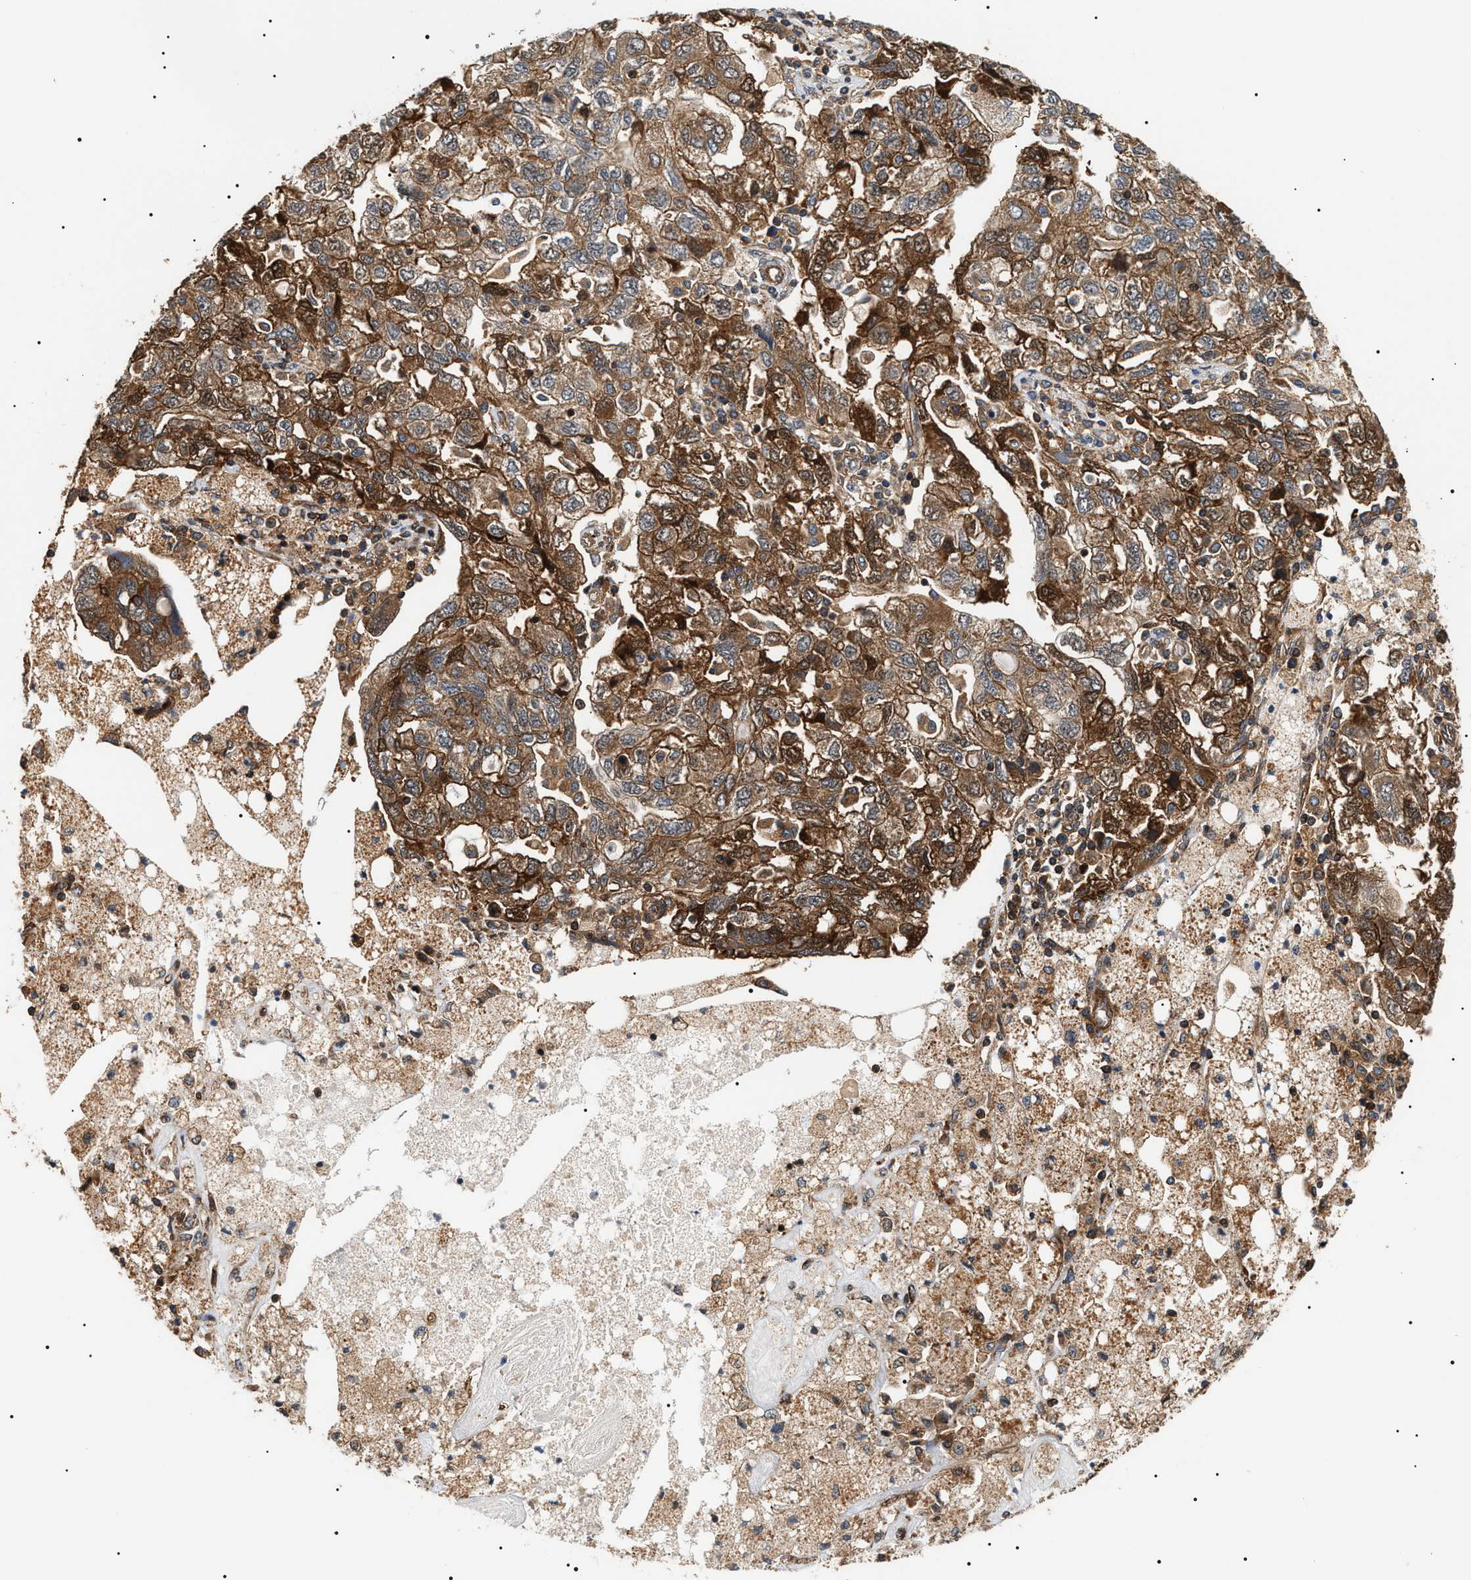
{"staining": {"intensity": "moderate", "quantity": ">75%", "location": "cytoplasmic/membranous"}, "tissue": "ovarian cancer", "cell_type": "Tumor cells", "image_type": "cancer", "snomed": [{"axis": "morphology", "description": "Carcinoma, NOS"}, {"axis": "morphology", "description": "Cystadenocarcinoma, serous, NOS"}, {"axis": "topography", "description": "Ovary"}], "caption": "A brown stain labels moderate cytoplasmic/membranous staining of a protein in human ovarian cancer tumor cells.", "gene": "SH3GLB2", "patient": {"sex": "female", "age": 69}}